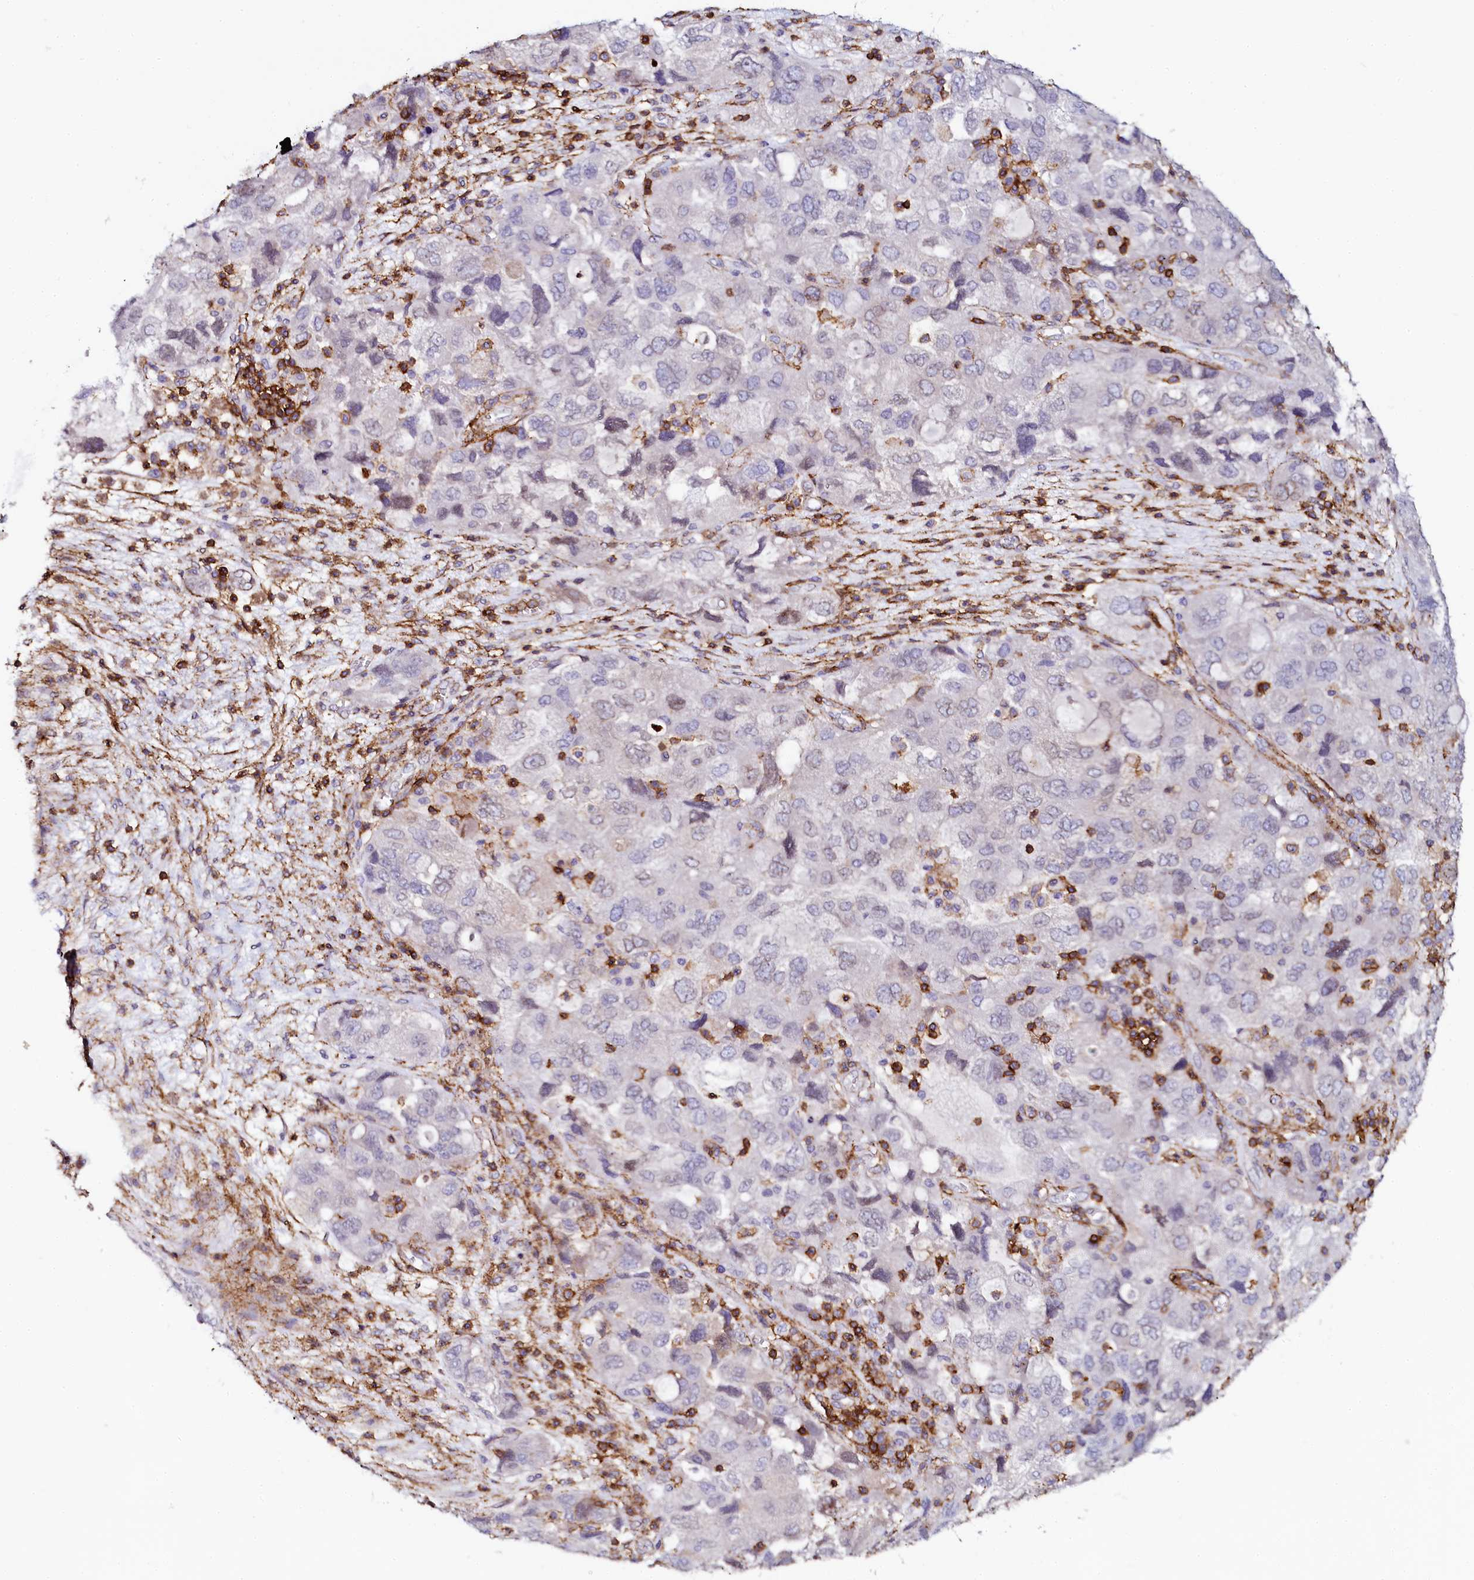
{"staining": {"intensity": "negative", "quantity": "none", "location": "none"}, "tissue": "ovarian cancer", "cell_type": "Tumor cells", "image_type": "cancer", "snomed": [{"axis": "morphology", "description": "Carcinoma, NOS"}, {"axis": "morphology", "description": "Cystadenocarcinoma, serous, NOS"}, {"axis": "topography", "description": "Ovary"}], "caption": "DAB (3,3'-diaminobenzidine) immunohistochemical staining of ovarian cancer demonstrates no significant expression in tumor cells.", "gene": "AAAS", "patient": {"sex": "female", "age": 69}}